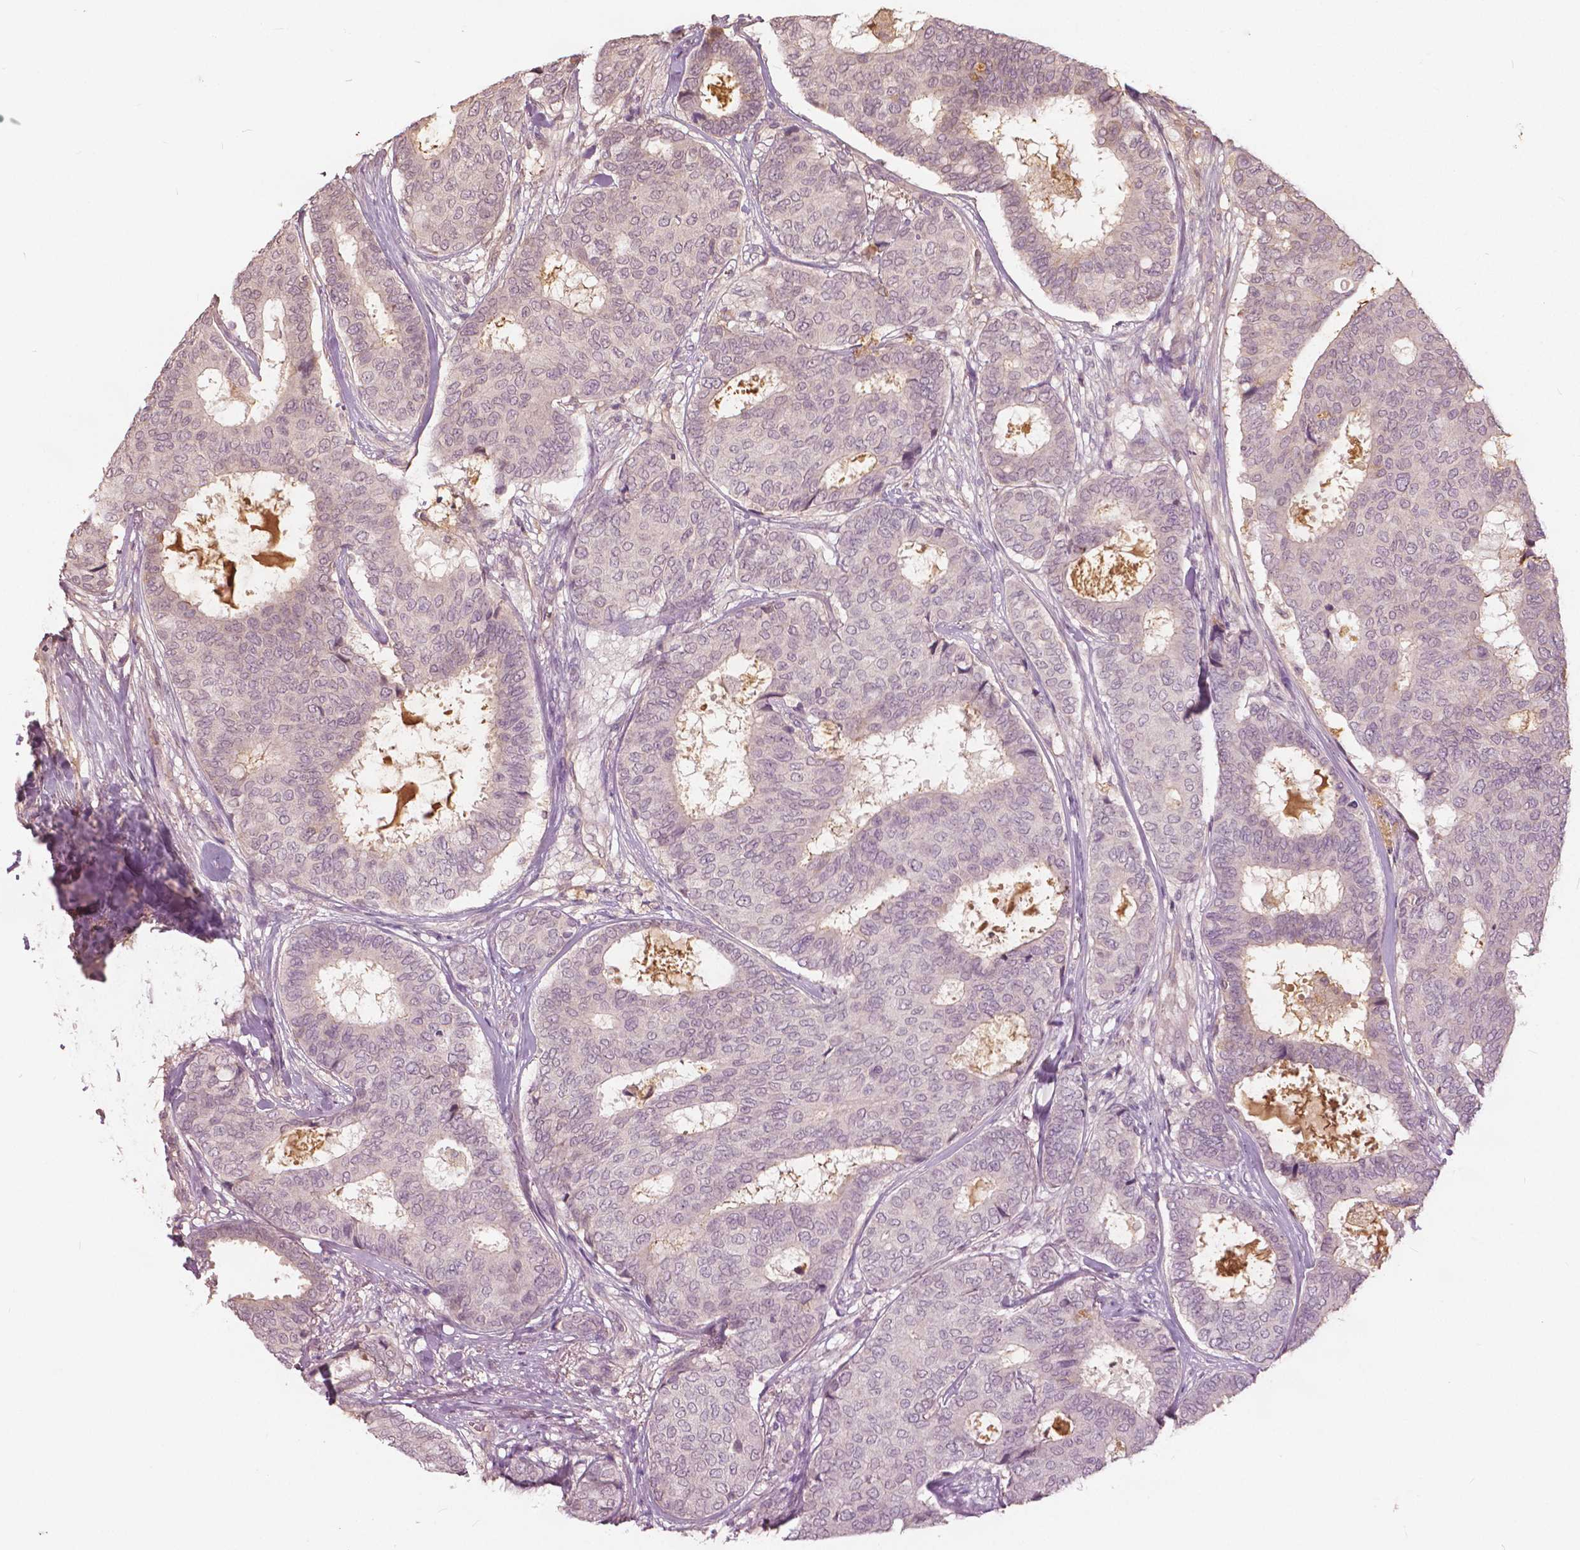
{"staining": {"intensity": "negative", "quantity": "none", "location": "none"}, "tissue": "breast cancer", "cell_type": "Tumor cells", "image_type": "cancer", "snomed": [{"axis": "morphology", "description": "Duct carcinoma"}, {"axis": "topography", "description": "Breast"}], "caption": "Tumor cells are negative for brown protein staining in invasive ductal carcinoma (breast).", "gene": "ANGPTL4", "patient": {"sex": "female", "age": 75}}